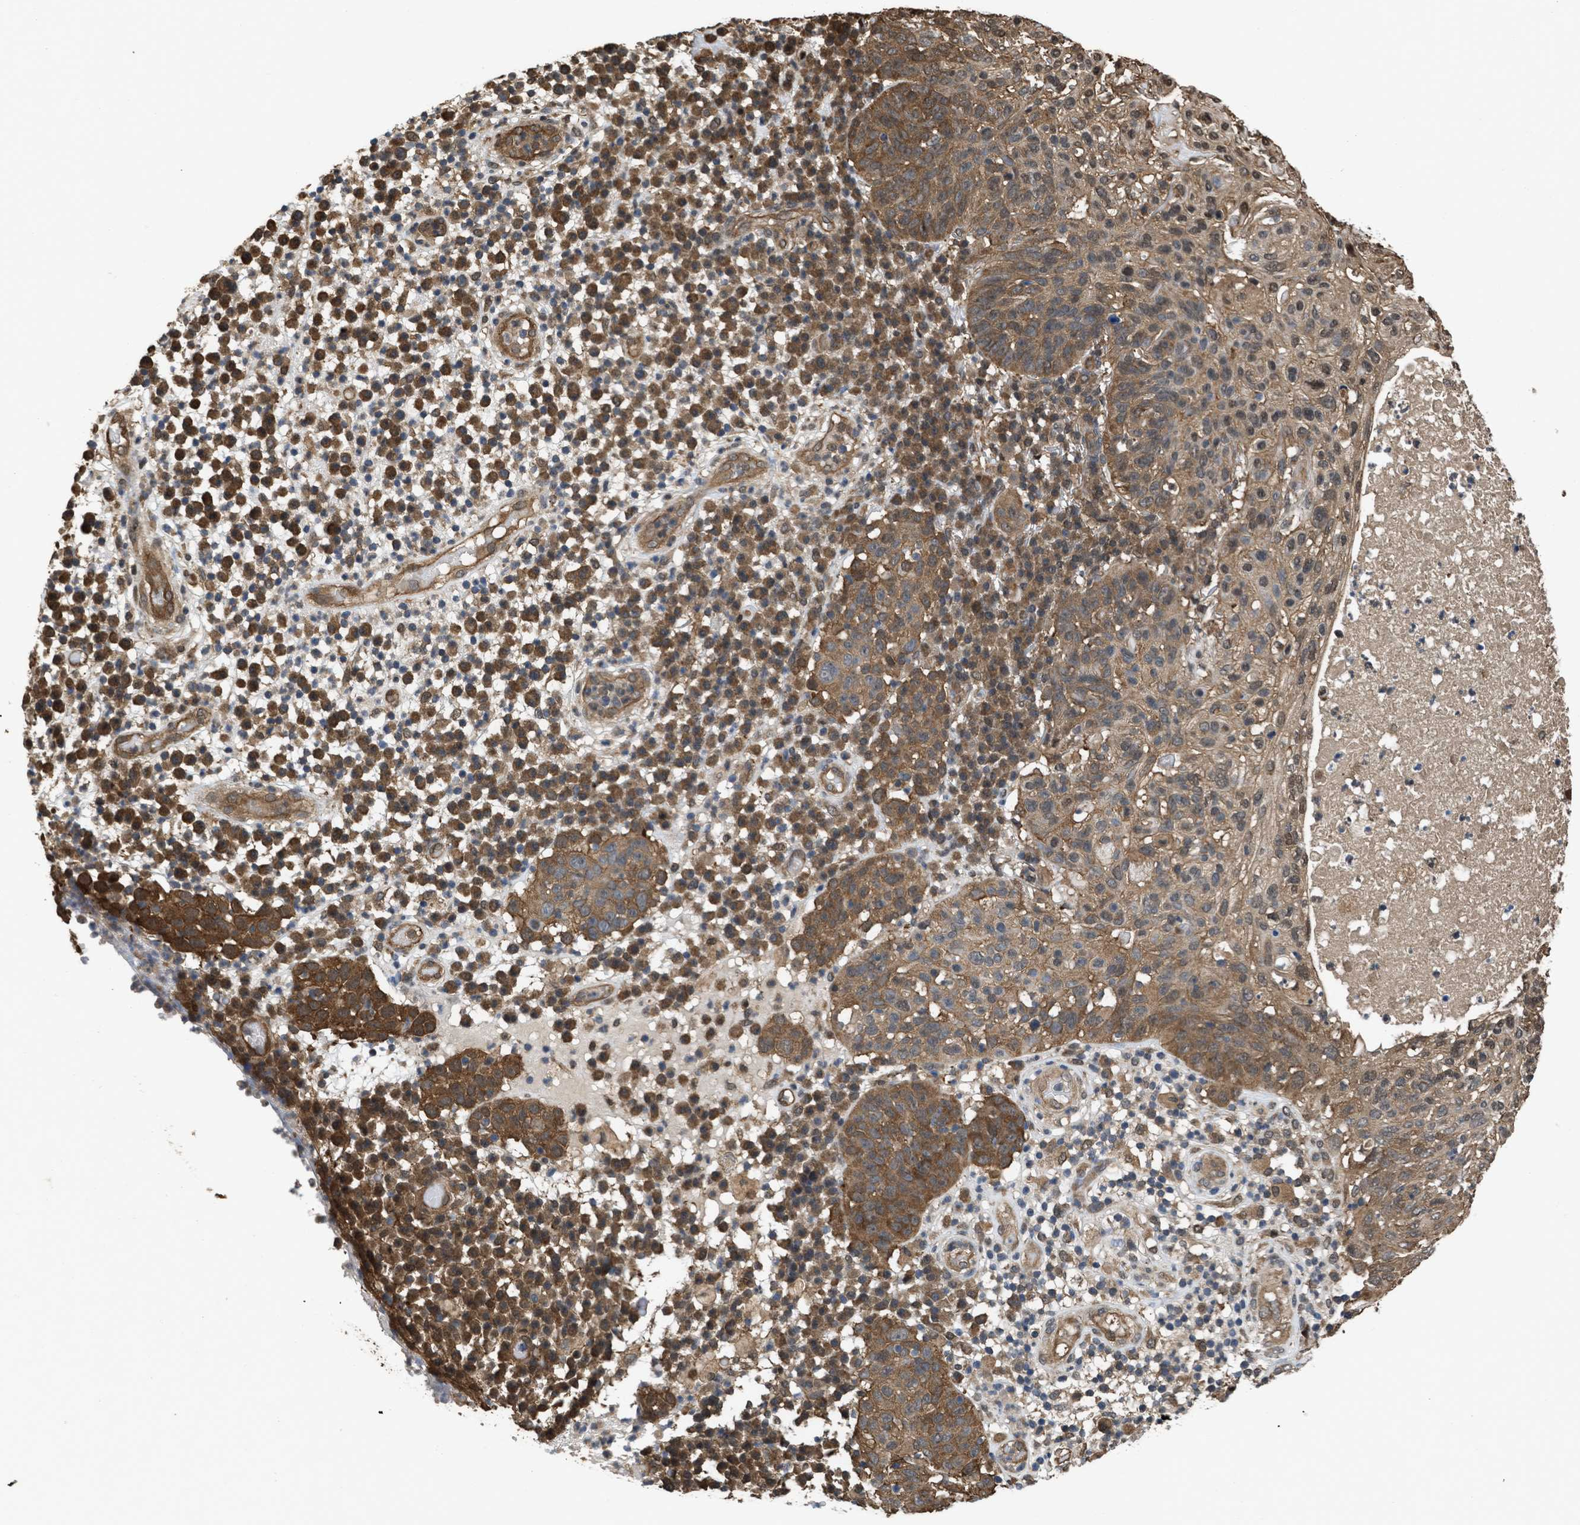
{"staining": {"intensity": "moderate", "quantity": ">75%", "location": "cytoplasmic/membranous"}, "tissue": "skin cancer", "cell_type": "Tumor cells", "image_type": "cancer", "snomed": [{"axis": "morphology", "description": "Squamous cell carcinoma in situ, NOS"}, {"axis": "morphology", "description": "Squamous cell carcinoma, NOS"}, {"axis": "topography", "description": "Skin"}], "caption": "An immunohistochemistry photomicrograph of tumor tissue is shown. Protein staining in brown highlights moderate cytoplasmic/membranous positivity in skin cancer within tumor cells.", "gene": "YWHAG", "patient": {"sex": "male", "age": 93}}